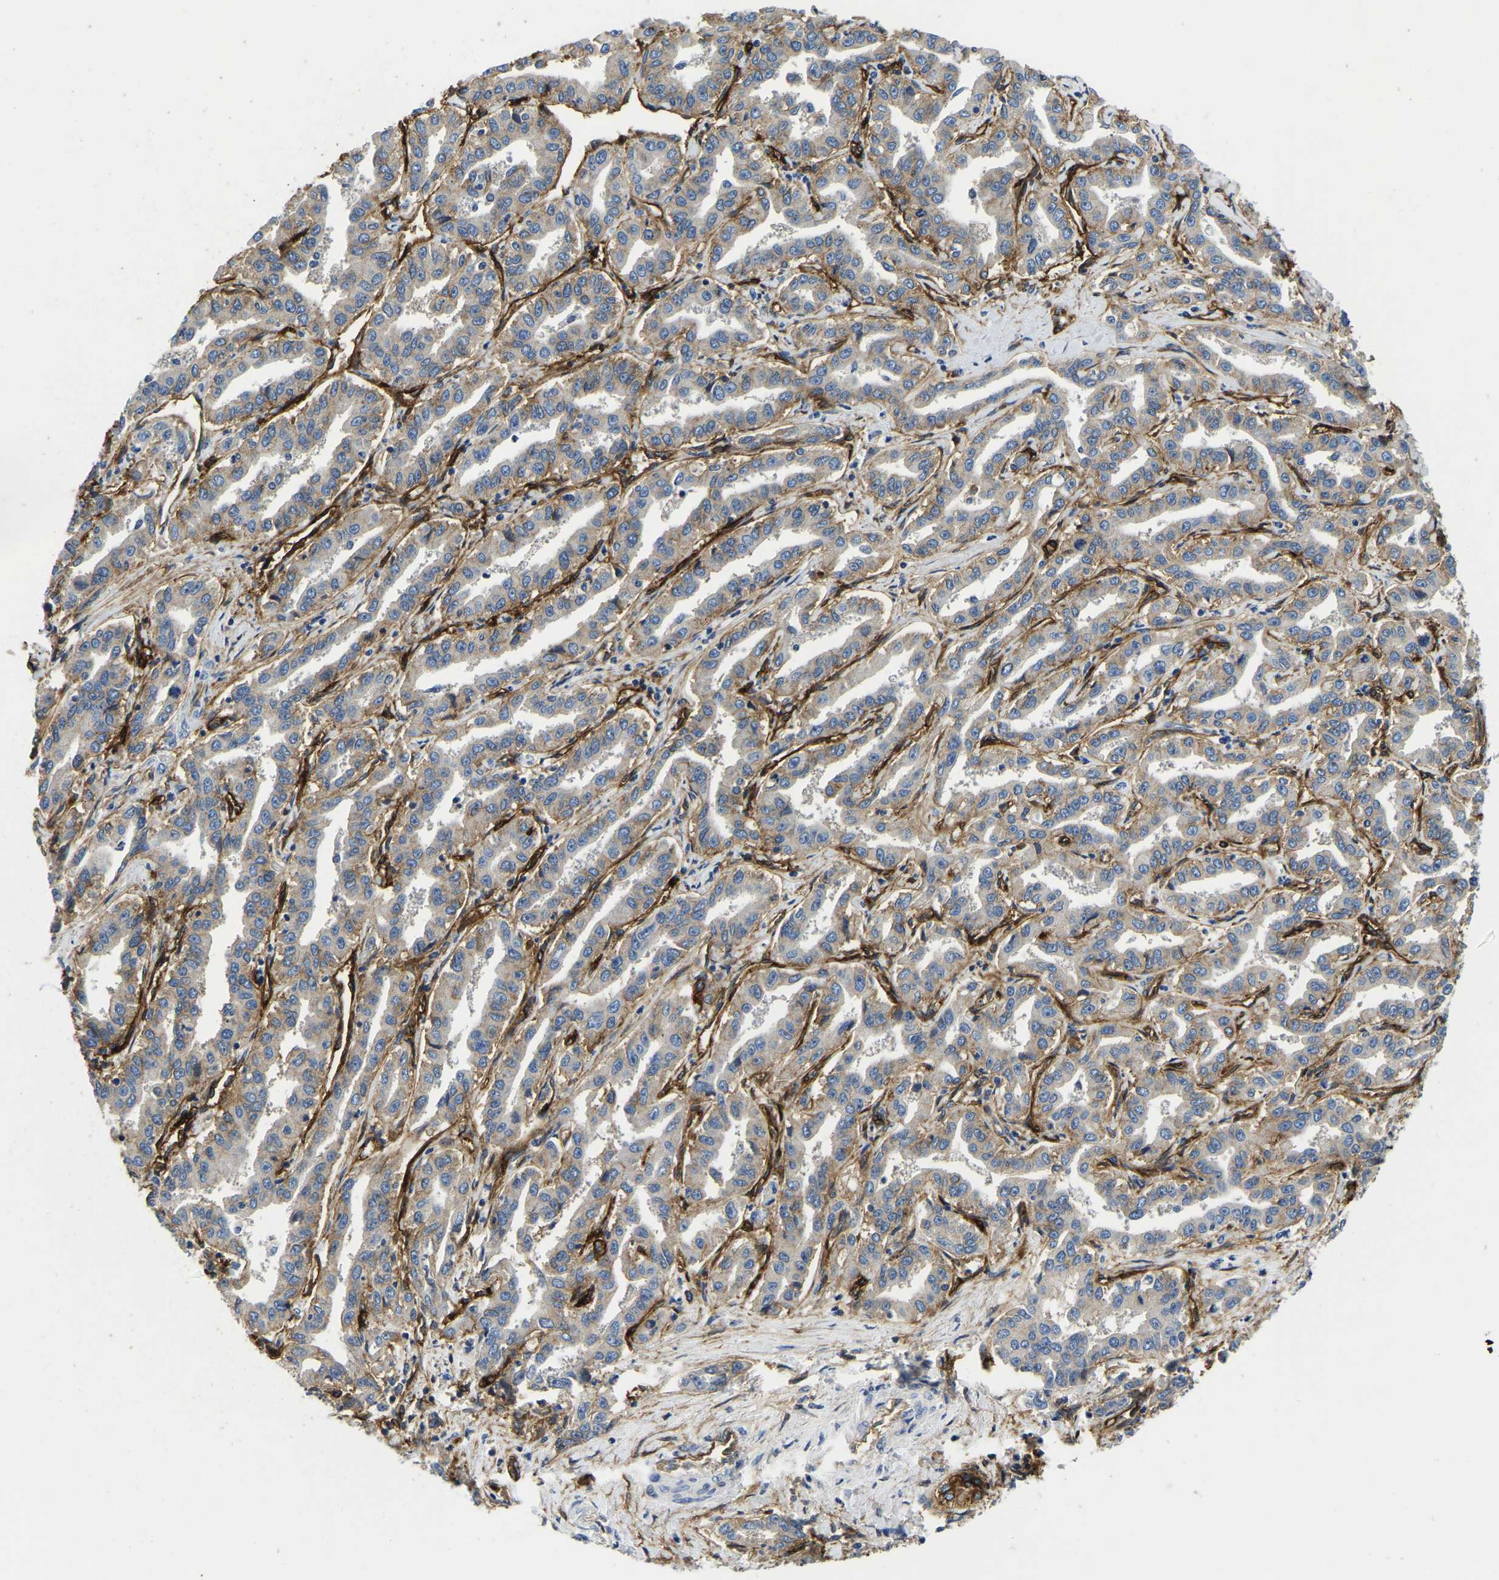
{"staining": {"intensity": "moderate", "quantity": ">75%", "location": "cytoplasmic/membranous"}, "tissue": "liver cancer", "cell_type": "Tumor cells", "image_type": "cancer", "snomed": [{"axis": "morphology", "description": "Cholangiocarcinoma"}, {"axis": "topography", "description": "Liver"}], "caption": "Protein expression by IHC shows moderate cytoplasmic/membranous positivity in approximately >75% of tumor cells in liver cholangiocarcinoma. (Brightfield microscopy of DAB IHC at high magnification).", "gene": "ITGA2", "patient": {"sex": "male", "age": 59}}